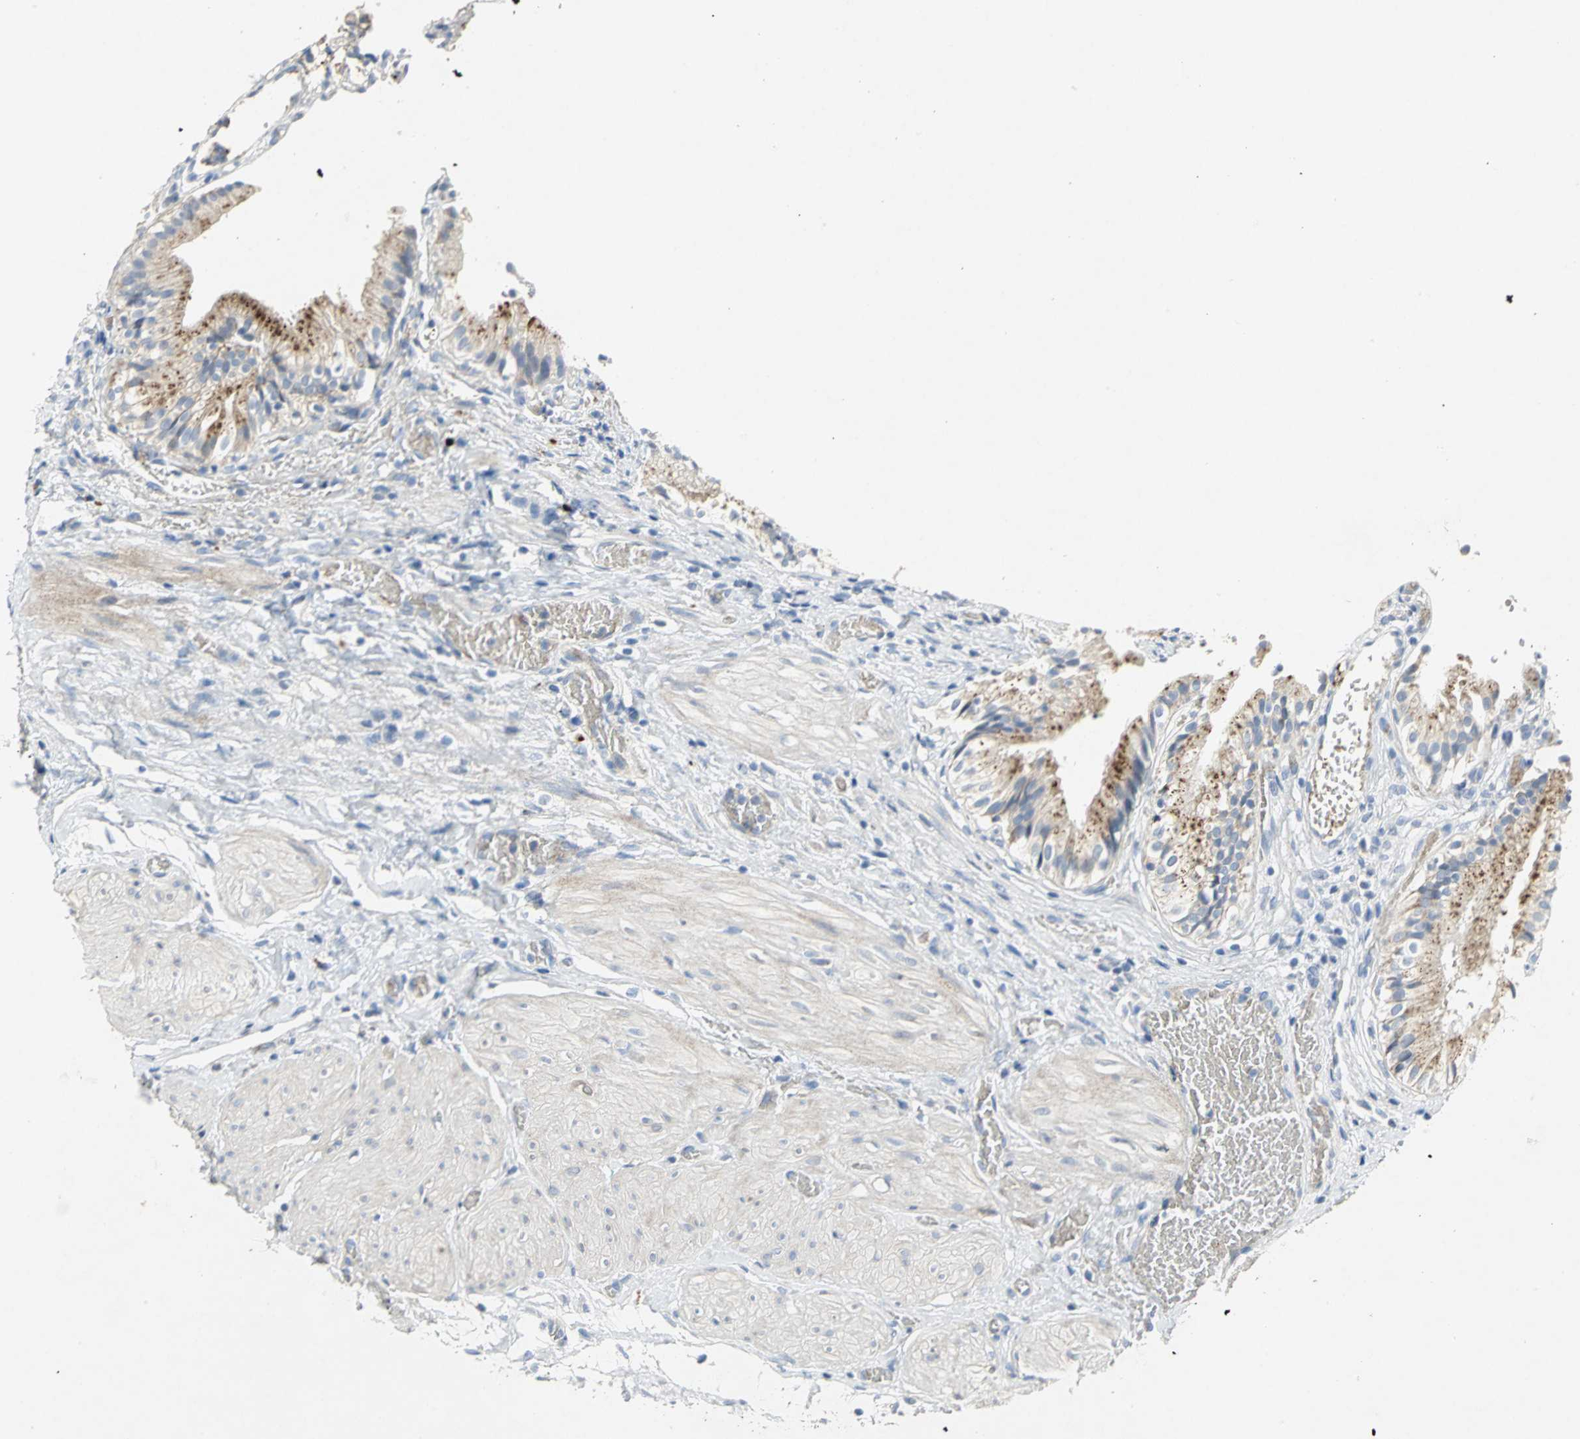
{"staining": {"intensity": "strong", "quantity": ">75%", "location": "cytoplasmic/membranous"}, "tissue": "gallbladder", "cell_type": "Glandular cells", "image_type": "normal", "snomed": [{"axis": "morphology", "description": "Normal tissue, NOS"}, {"axis": "topography", "description": "Gallbladder"}], "caption": "Immunohistochemistry image of normal gallbladder: human gallbladder stained using IHC displays high levels of strong protein expression localized specifically in the cytoplasmic/membranous of glandular cells, appearing as a cytoplasmic/membranous brown color.", "gene": "SPPL2B", "patient": {"sex": "male", "age": 65}}